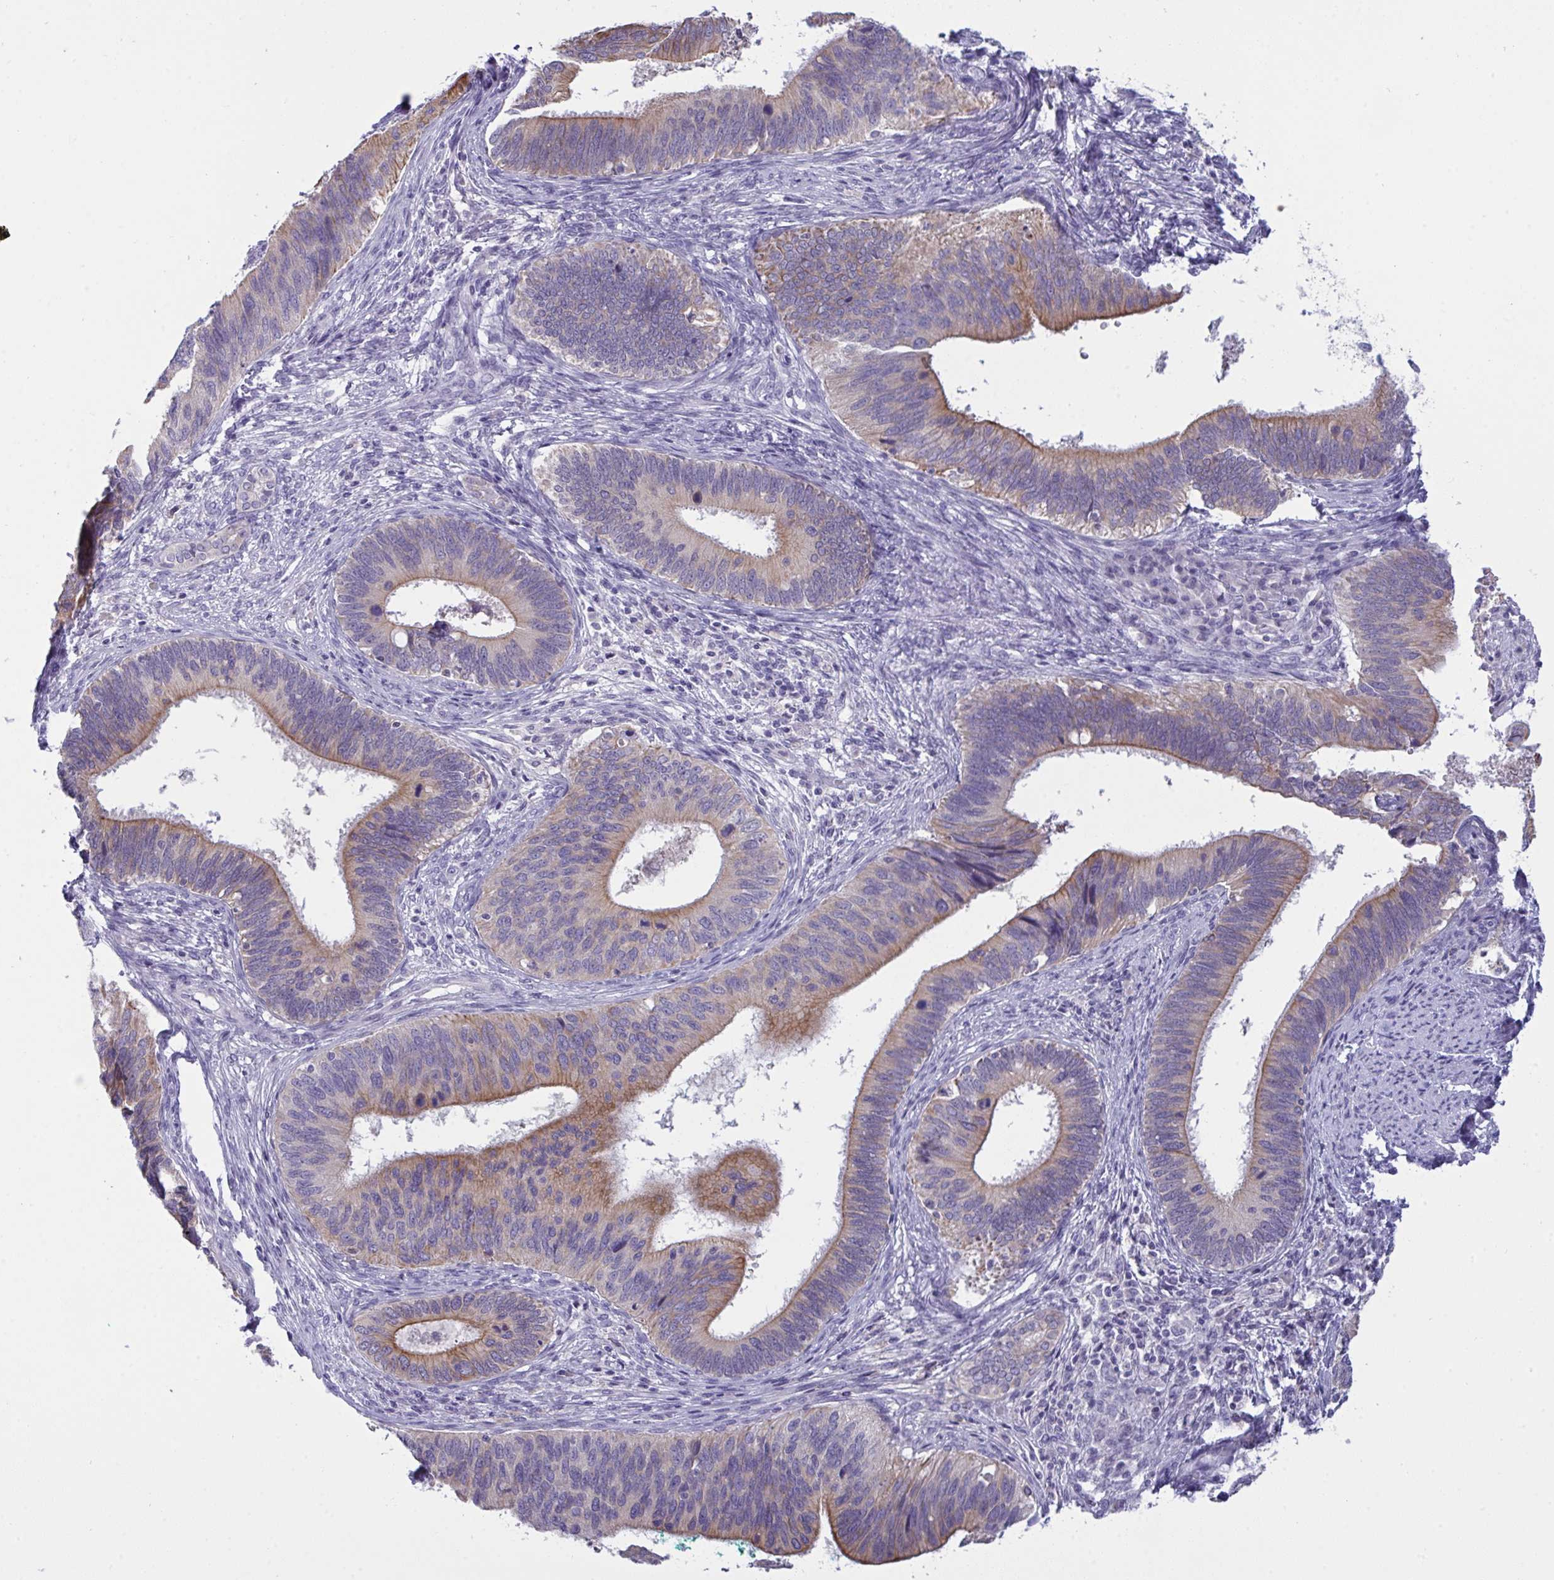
{"staining": {"intensity": "moderate", "quantity": "25%-75%", "location": "cytoplasmic/membranous"}, "tissue": "cervical cancer", "cell_type": "Tumor cells", "image_type": "cancer", "snomed": [{"axis": "morphology", "description": "Adenocarcinoma, NOS"}, {"axis": "topography", "description": "Cervix"}], "caption": "Immunohistochemical staining of adenocarcinoma (cervical) shows moderate cytoplasmic/membranous protein expression in approximately 25%-75% of tumor cells. Using DAB (3,3'-diaminobenzidine) (brown) and hematoxylin (blue) stains, captured at high magnification using brightfield microscopy.", "gene": "TENT5D", "patient": {"sex": "female", "age": 42}}